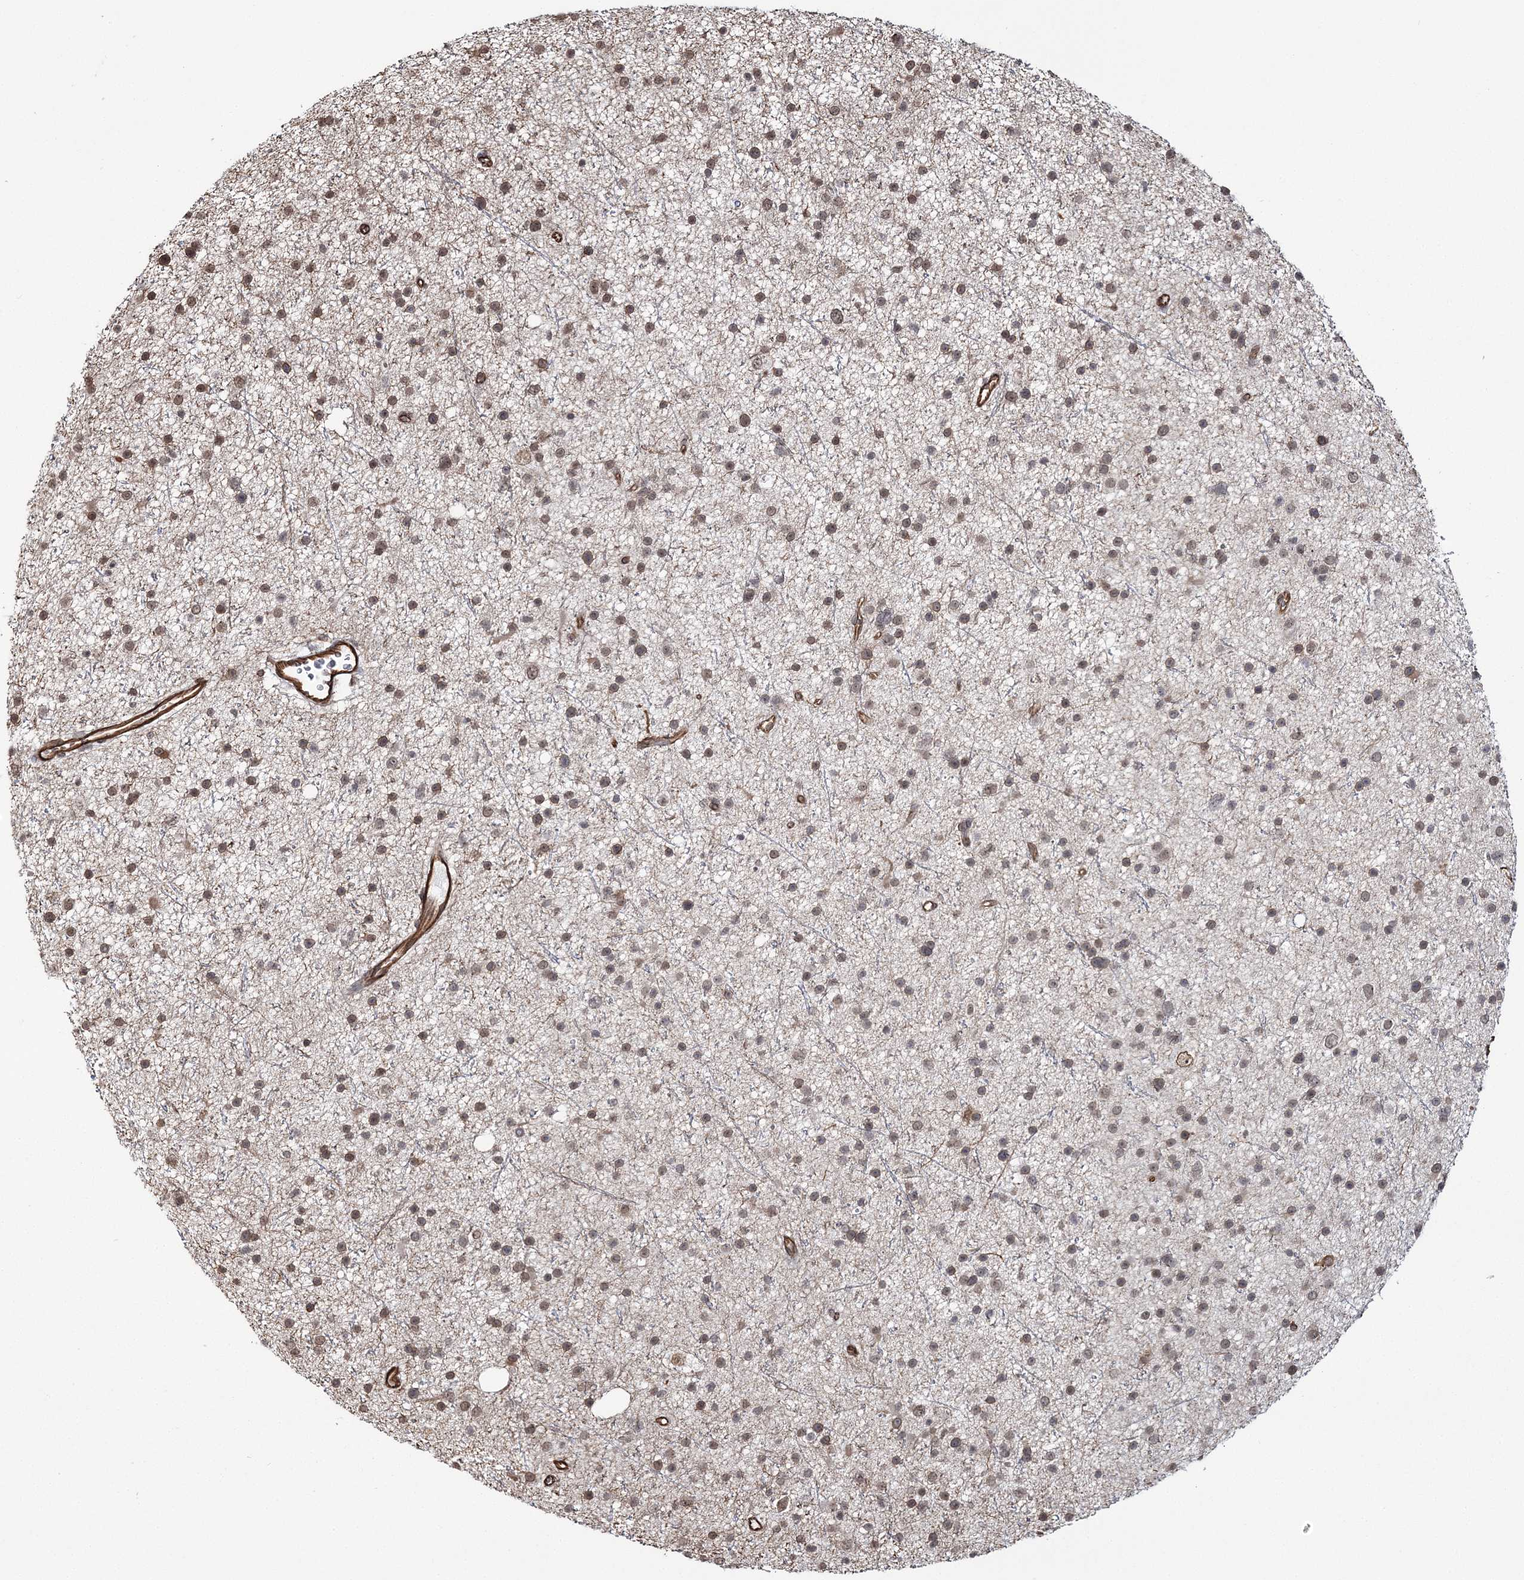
{"staining": {"intensity": "moderate", "quantity": ">75%", "location": "nuclear"}, "tissue": "glioma", "cell_type": "Tumor cells", "image_type": "cancer", "snomed": [{"axis": "morphology", "description": "Glioma, malignant, Low grade"}, {"axis": "topography", "description": "Cerebral cortex"}], "caption": "A photomicrograph of glioma stained for a protein exhibits moderate nuclear brown staining in tumor cells.", "gene": "ATP11B", "patient": {"sex": "female", "age": 39}}